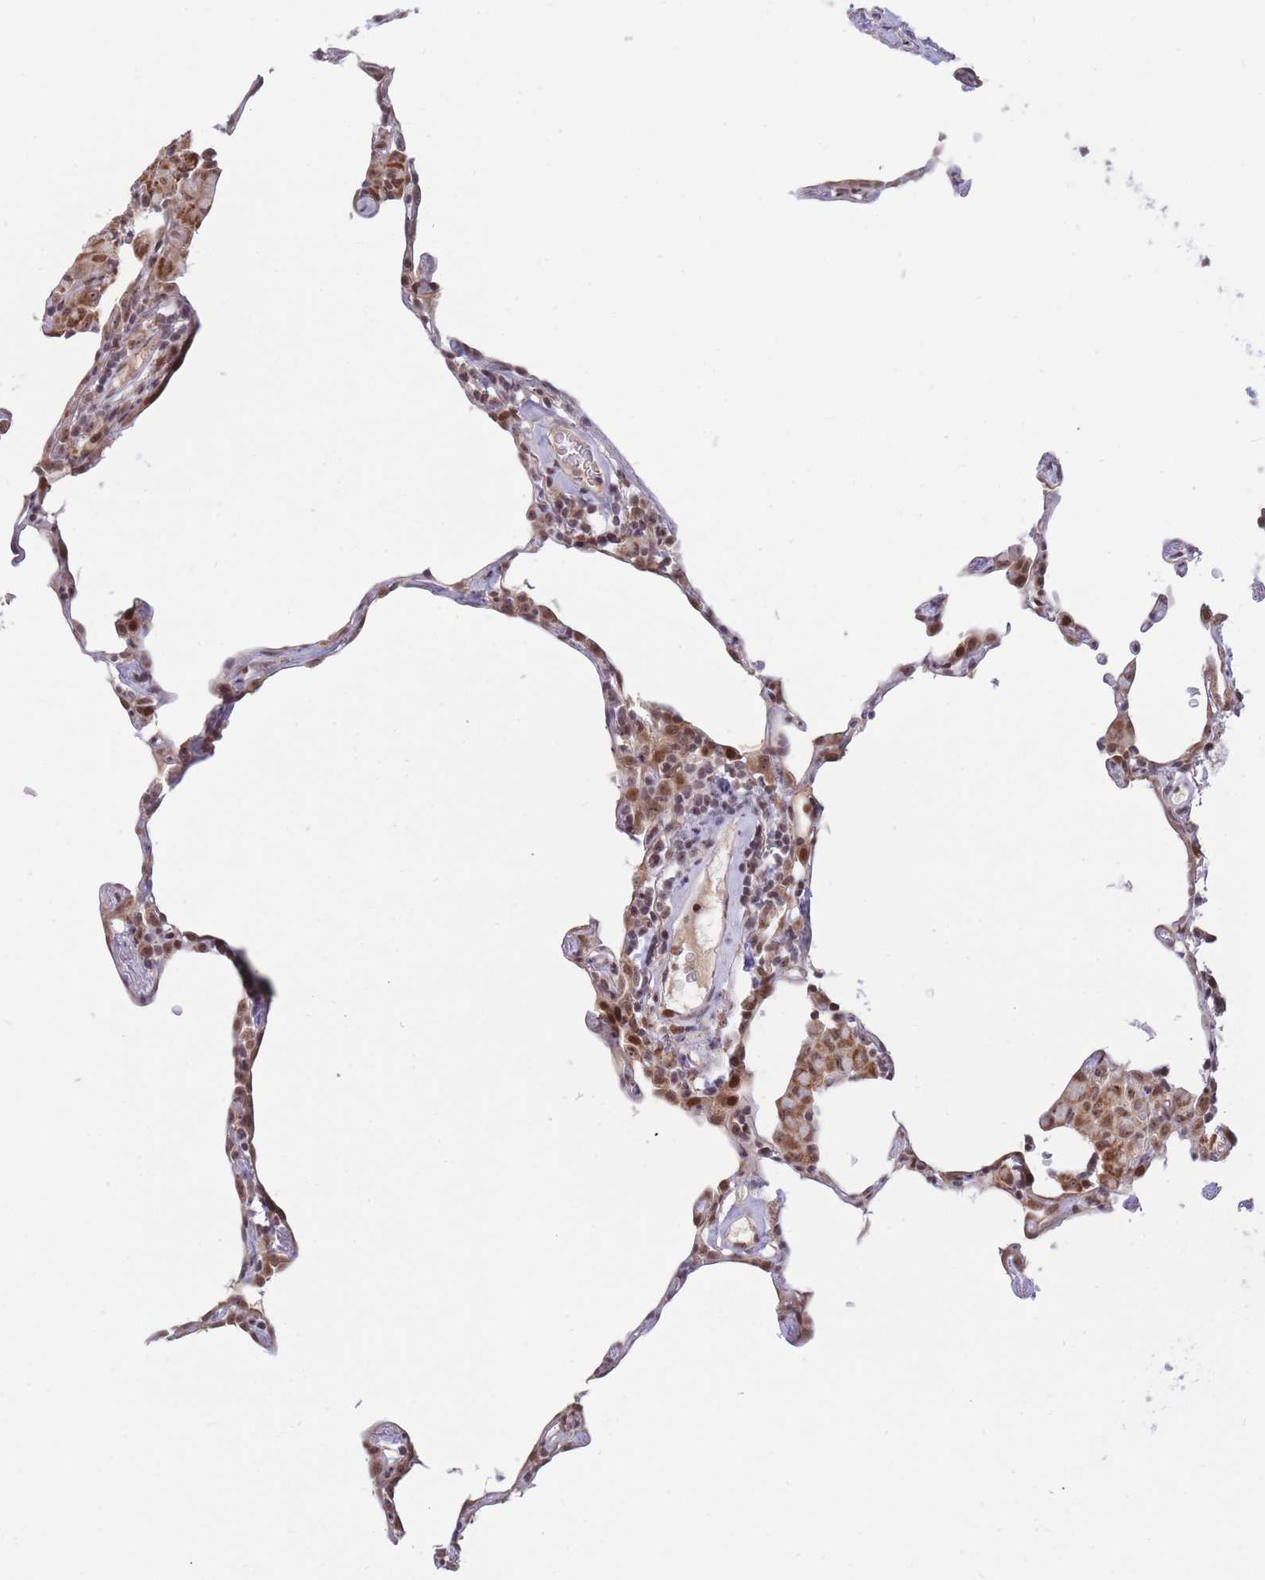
{"staining": {"intensity": "strong", "quantity": "25%-75%", "location": "cytoplasmic/membranous,nuclear"}, "tissue": "lung", "cell_type": "Alveolar cells", "image_type": "normal", "snomed": [{"axis": "morphology", "description": "Normal tissue, NOS"}, {"axis": "topography", "description": "Lung"}], "caption": "The photomicrograph shows immunohistochemical staining of normal lung. There is strong cytoplasmic/membranous,nuclear expression is identified in approximately 25%-75% of alveolar cells.", "gene": "TARBP2", "patient": {"sex": "female", "age": 57}}